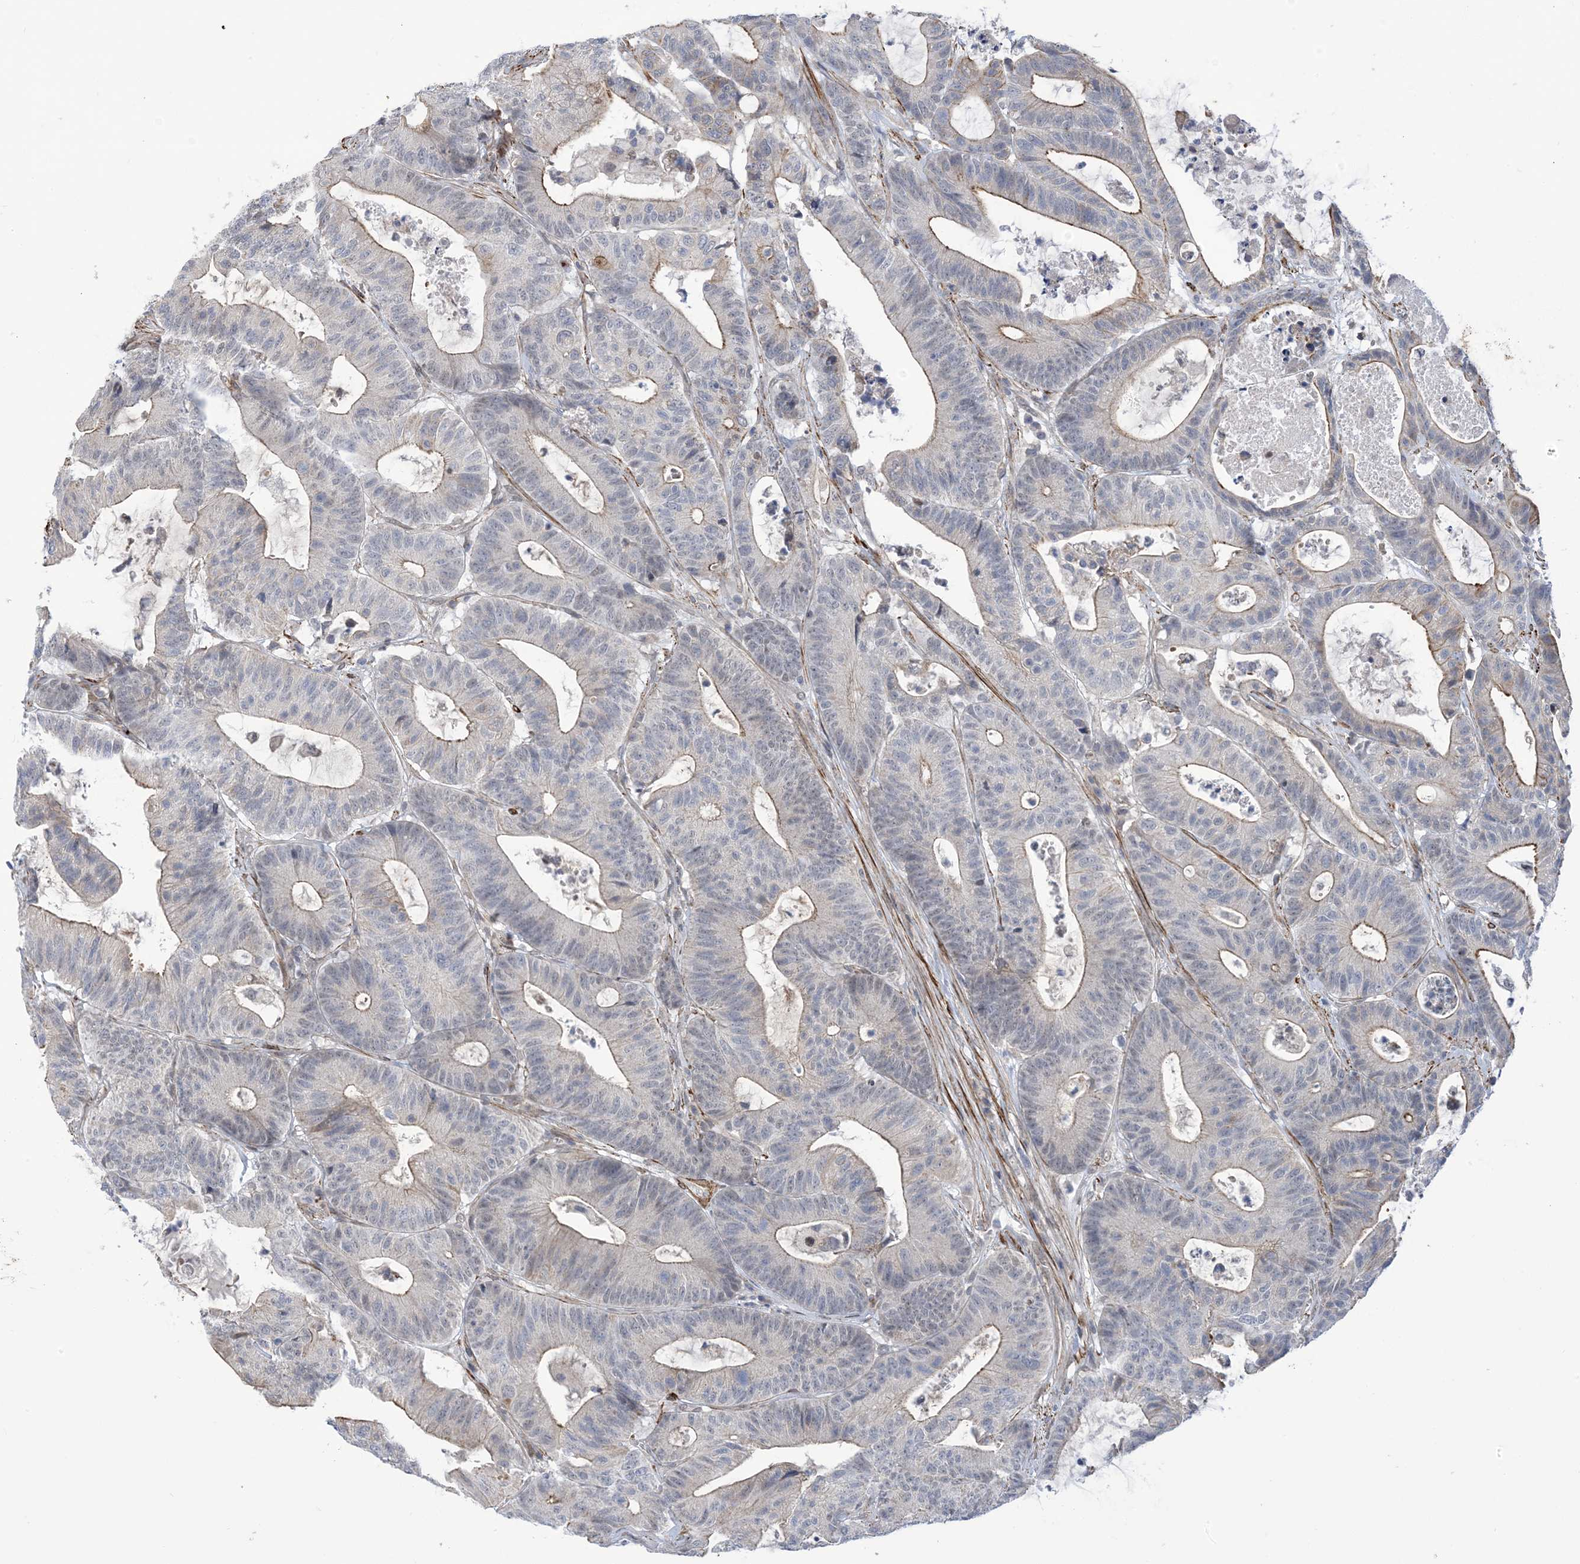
{"staining": {"intensity": "moderate", "quantity": "<25%", "location": "cytoplasmic/membranous"}, "tissue": "colorectal cancer", "cell_type": "Tumor cells", "image_type": "cancer", "snomed": [{"axis": "morphology", "description": "Adenocarcinoma, NOS"}, {"axis": "topography", "description": "Colon"}], "caption": "Adenocarcinoma (colorectal) stained for a protein displays moderate cytoplasmic/membranous positivity in tumor cells.", "gene": "ZNF8", "patient": {"sex": "female", "age": 84}}